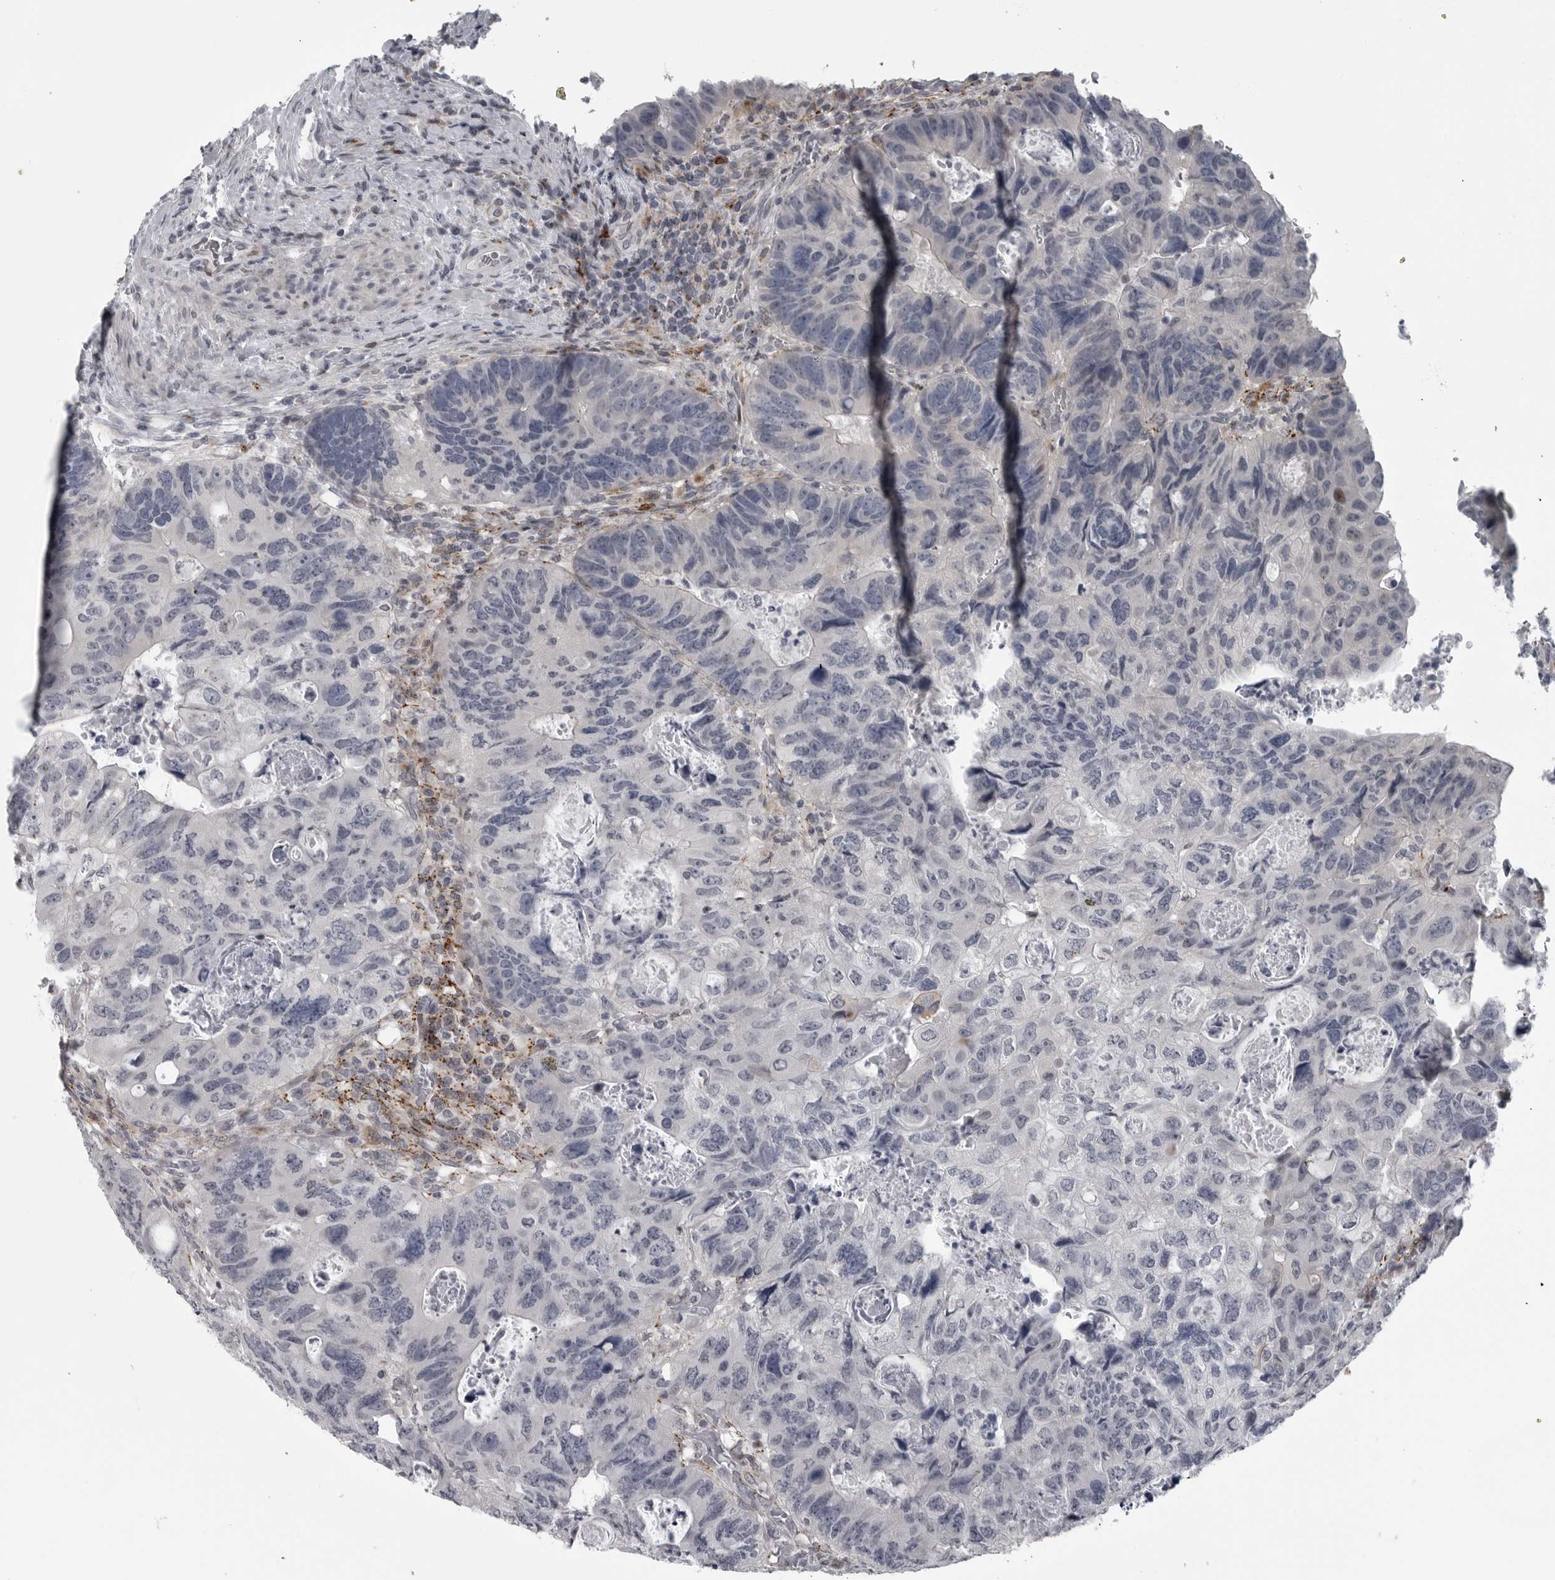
{"staining": {"intensity": "negative", "quantity": "none", "location": "none"}, "tissue": "colorectal cancer", "cell_type": "Tumor cells", "image_type": "cancer", "snomed": [{"axis": "morphology", "description": "Adenocarcinoma, NOS"}, {"axis": "topography", "description": "Rectum"}], "caption": "The histopathology image displays no significant expression in tumor cells of colorectal cancer.", "gene": "LYSMD1", "patient": {"sex": "male", "age": 59}}